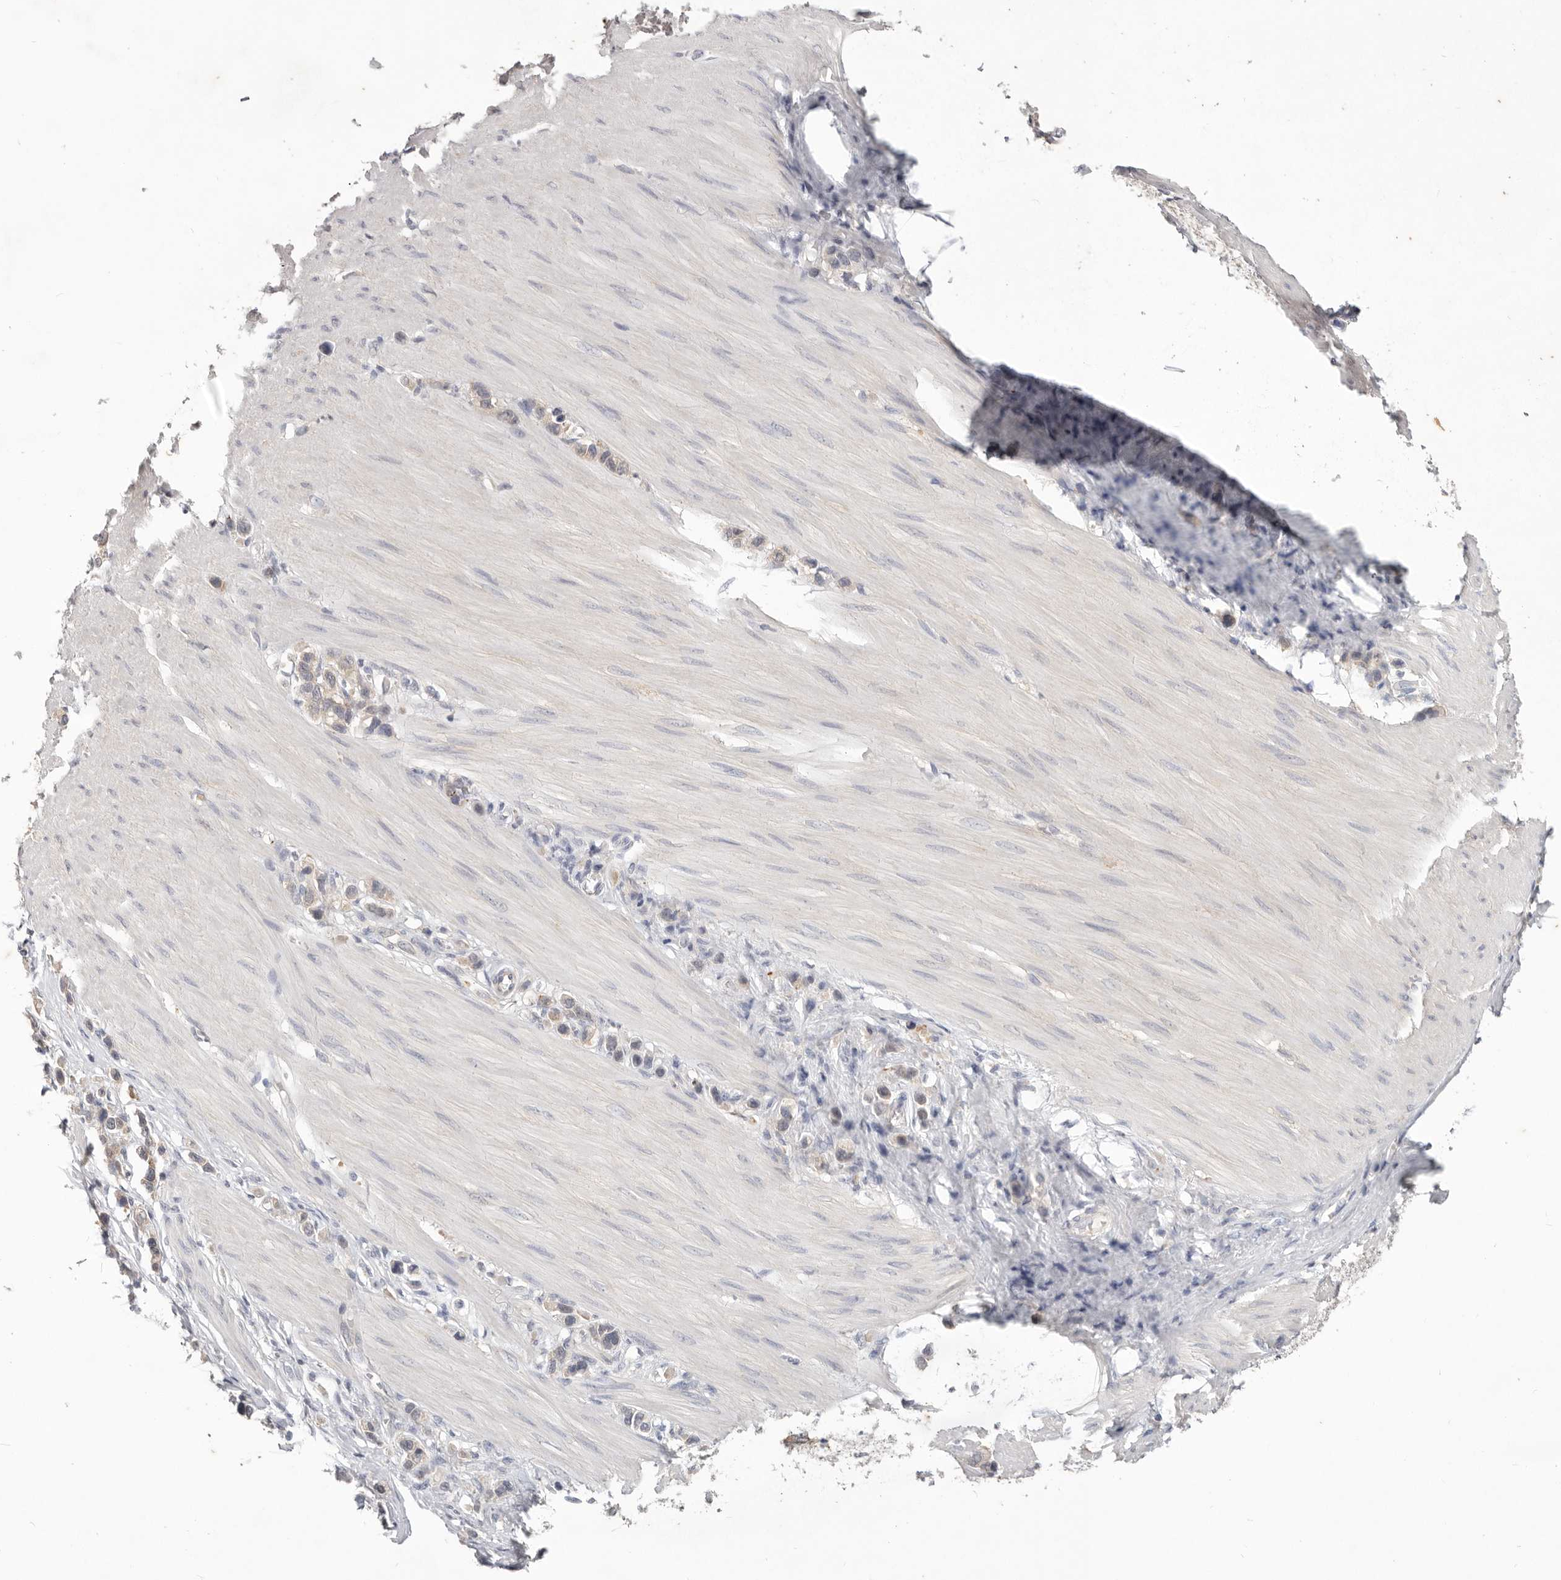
{"staining": {"intensity": "weak", "quantity": "<25%", "location": "cytoplasmic/membranous"}, "tissue": "stomach cancer", "cell_type": "Tumor cells", "image_type": "cancer", "snomed": [{"axis": "morphology", "description": "Adenocarcinoma, NOS"}, {"axis": "topography", "description": "Stomach"}], "caption": "IHC of adenocarcinoma (stomach) displays no staining in tumor cells.", "gene": "WDR77", "patient": {"sex": "female", "age": 65}}